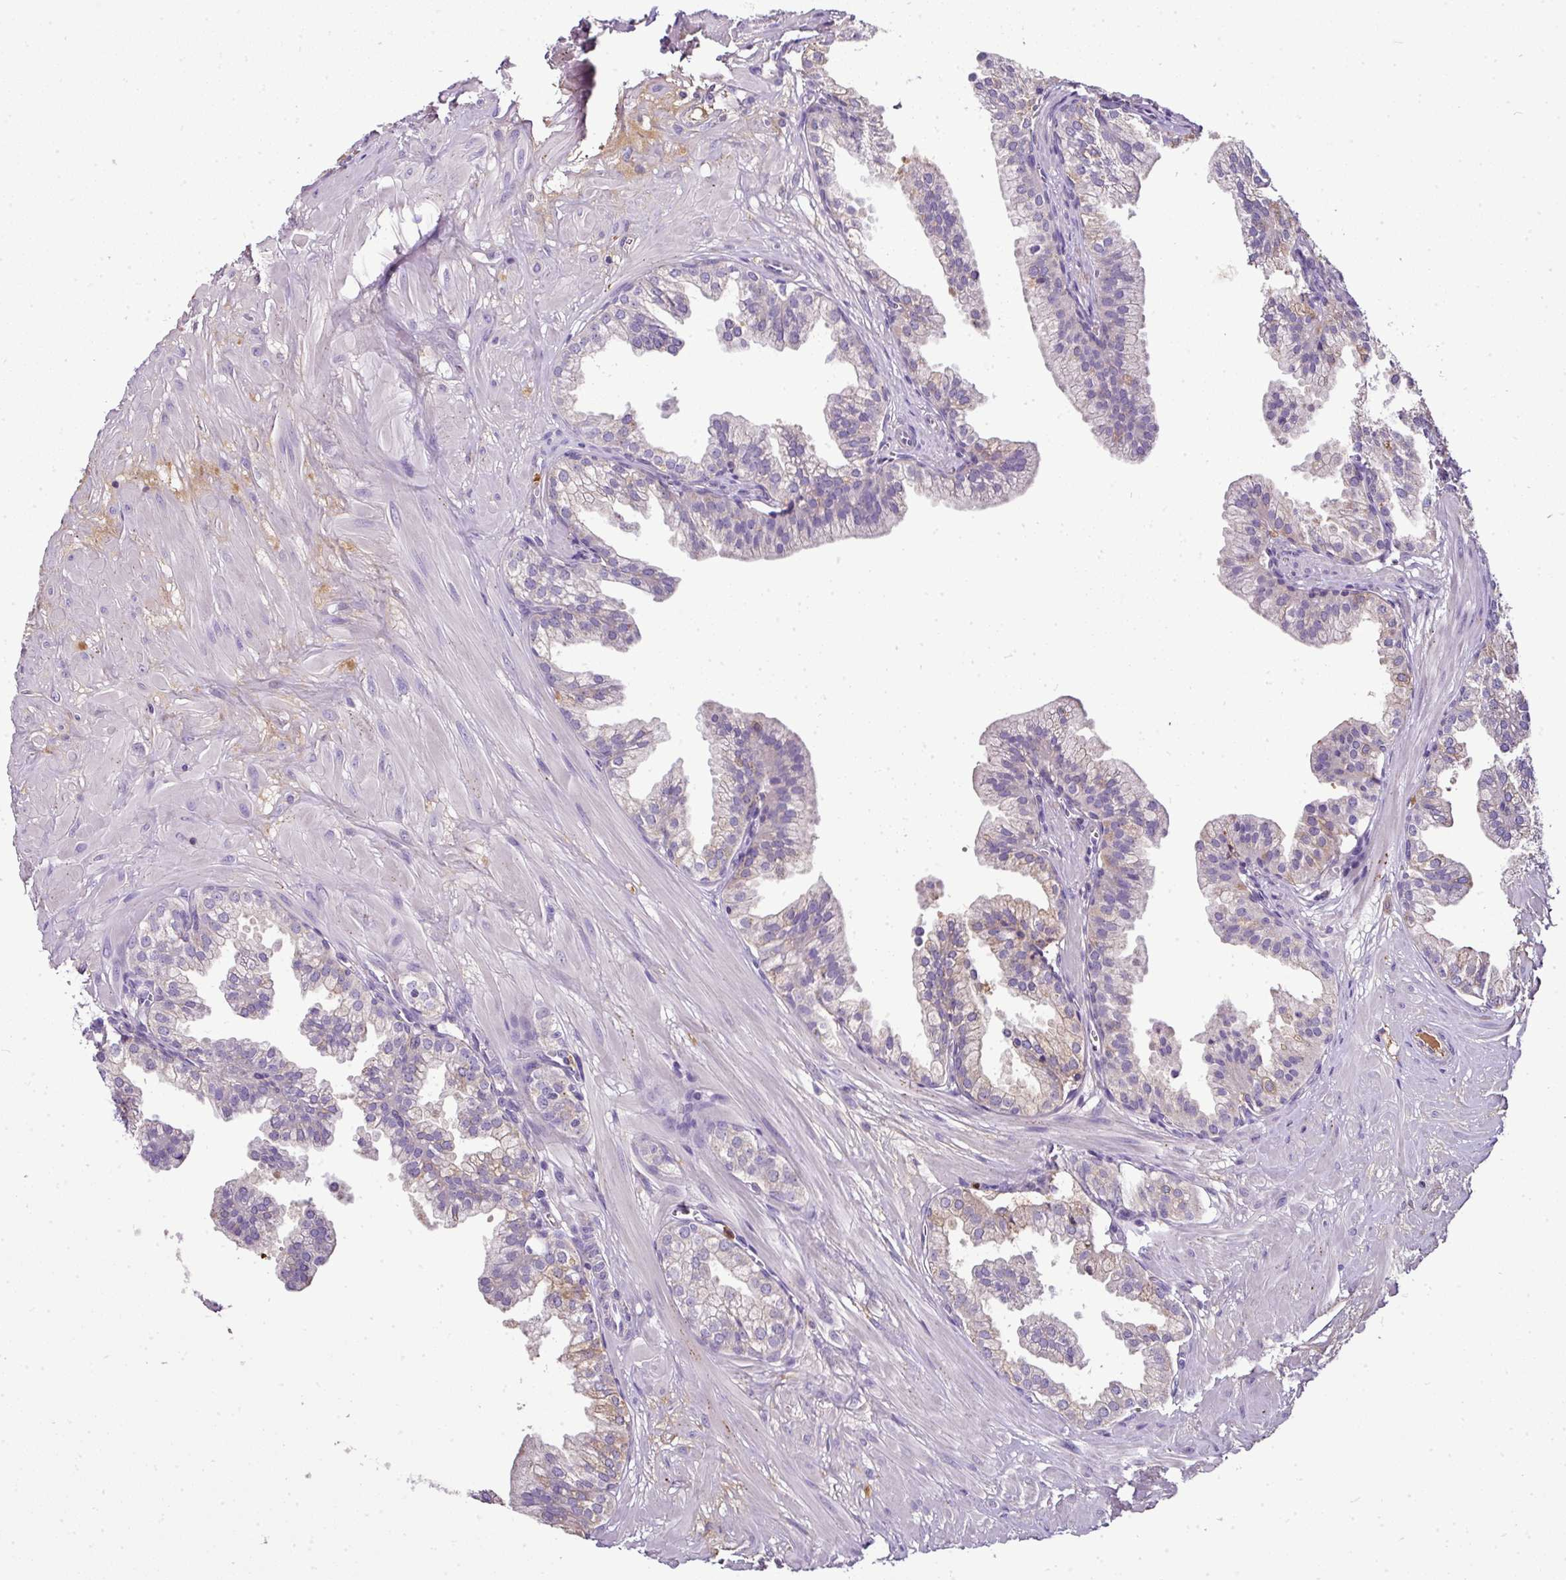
{"staining": {"intensity": "weak", "quantity": "<25%", "location": "cytoplasmic/membranous"}, "tissue": "prostate", "cell_type": "Glandular cells", "image_type": "normal", "snomed": [{"axis": "morphology", "description": "Normal tissue, NOS"}, {"axis": "topography", "description": "Prostate"}, {"axis": "topography", "description": "Peripheral nerve tissue"}], "caption": "This image is of normal prostate stained with immunohistochemistry to label a protein in brown with the nuclei are counter-stained blue. There is no positivity in glandular cells. The staining is performed using DAB brown chromogen with nuclei counter-stained in using hematoxylin.", "gene": "CAB39L", "patient": {"sex": "male", "age": 55}}